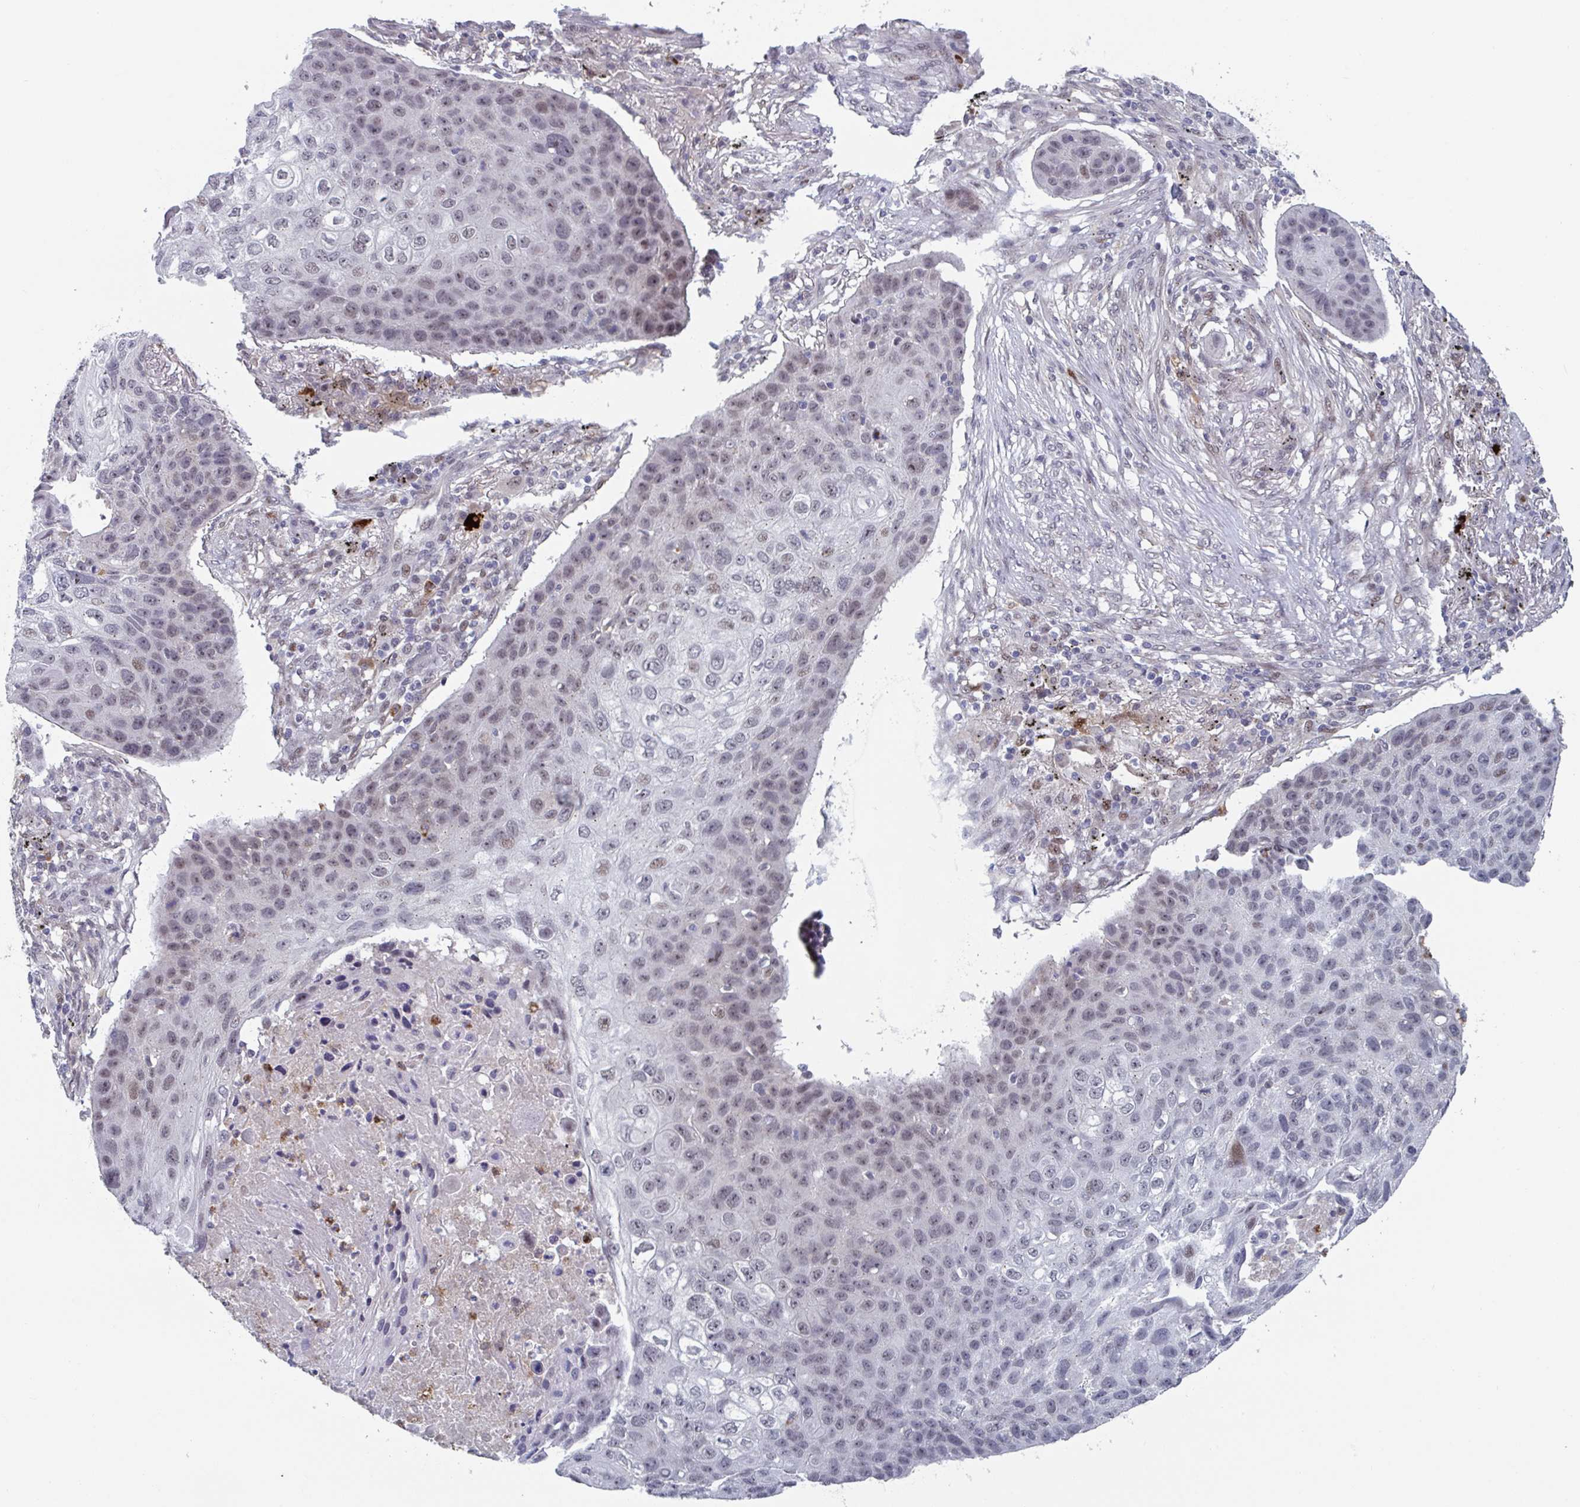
{"staining": {"intensity": "moderate", "quantity": "<25%", "location": "nuclear"}, "tissue": "lung cancer", "cell_type": "Tumor cells", "image_type": "cancer", "snomed": [{"axis": "morphology", "description": "Squamous cell carcinoma, NOS"}, {"axis": "topography", "description": "Lung"}], "caption": "Lung cancer tissue exhibits moderate nuclear expression in approximately <25% of tumor cells, visualized by immunohistochemistry.", "gene": "RNF212", "patient": {"sex": "female", "age": 63}}